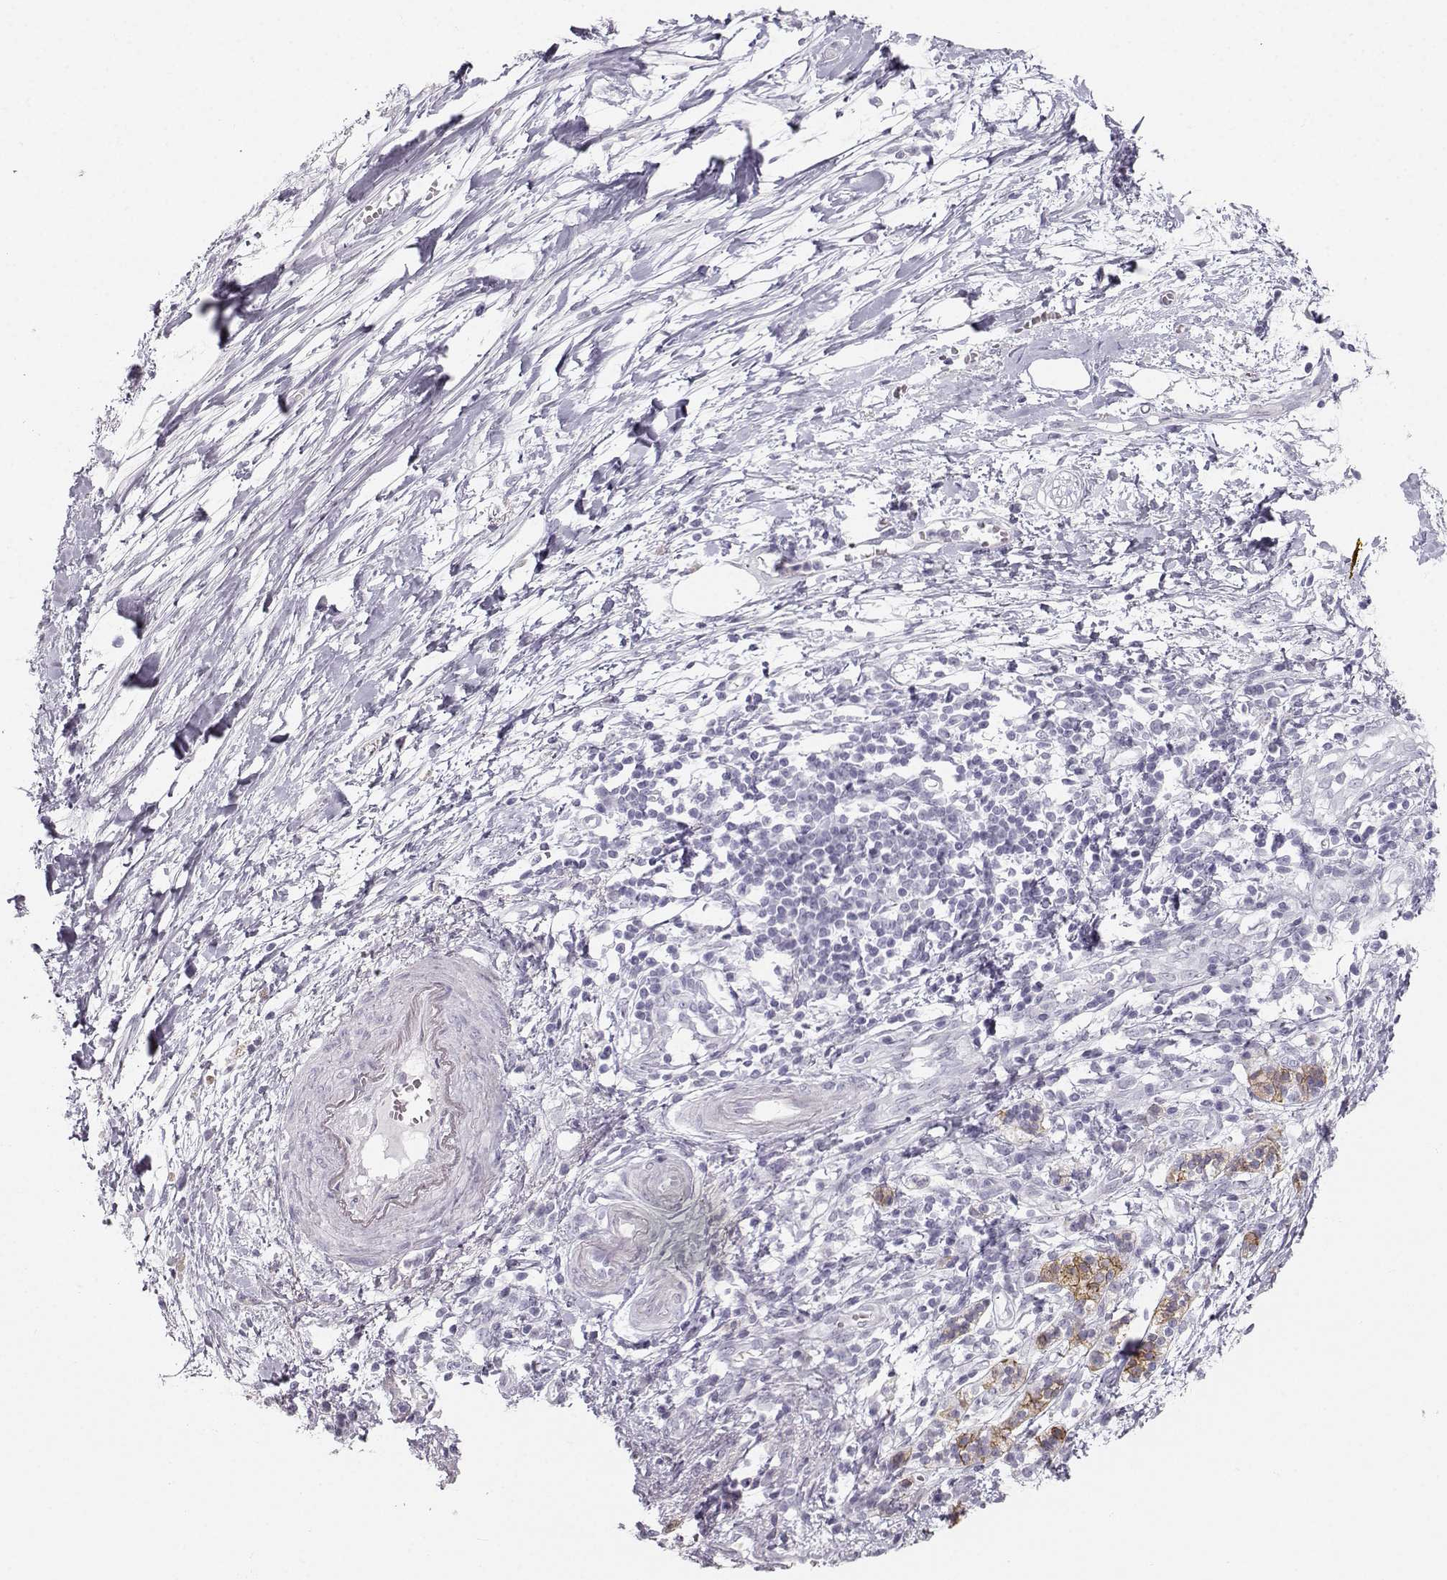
{"staining": {"intensity": "weak", "quantity": "<25%", "location": "cytoplasmic/membranous"}, "tissue": "pancreatic cancer", "cell_type": "Tumor cells", "image_type": "cancer", "snomed": [{"axis": "morphology", "description": "Normal tissue, NOS"}, {"axis": "morphology", "description": "Adenocarcinoma, NOS"}, {"axis": "topography", "description": "Lymph node"}, {"axis": "topography", "description": "Pancreas"}], "caption": "Tumor cells are negative for protein expression in human pancreatic cancer (adenocarcinoma). Nuclei are stained in blue.", "gene": "CASR", "patient": {"sex": "female", "age": 58}}